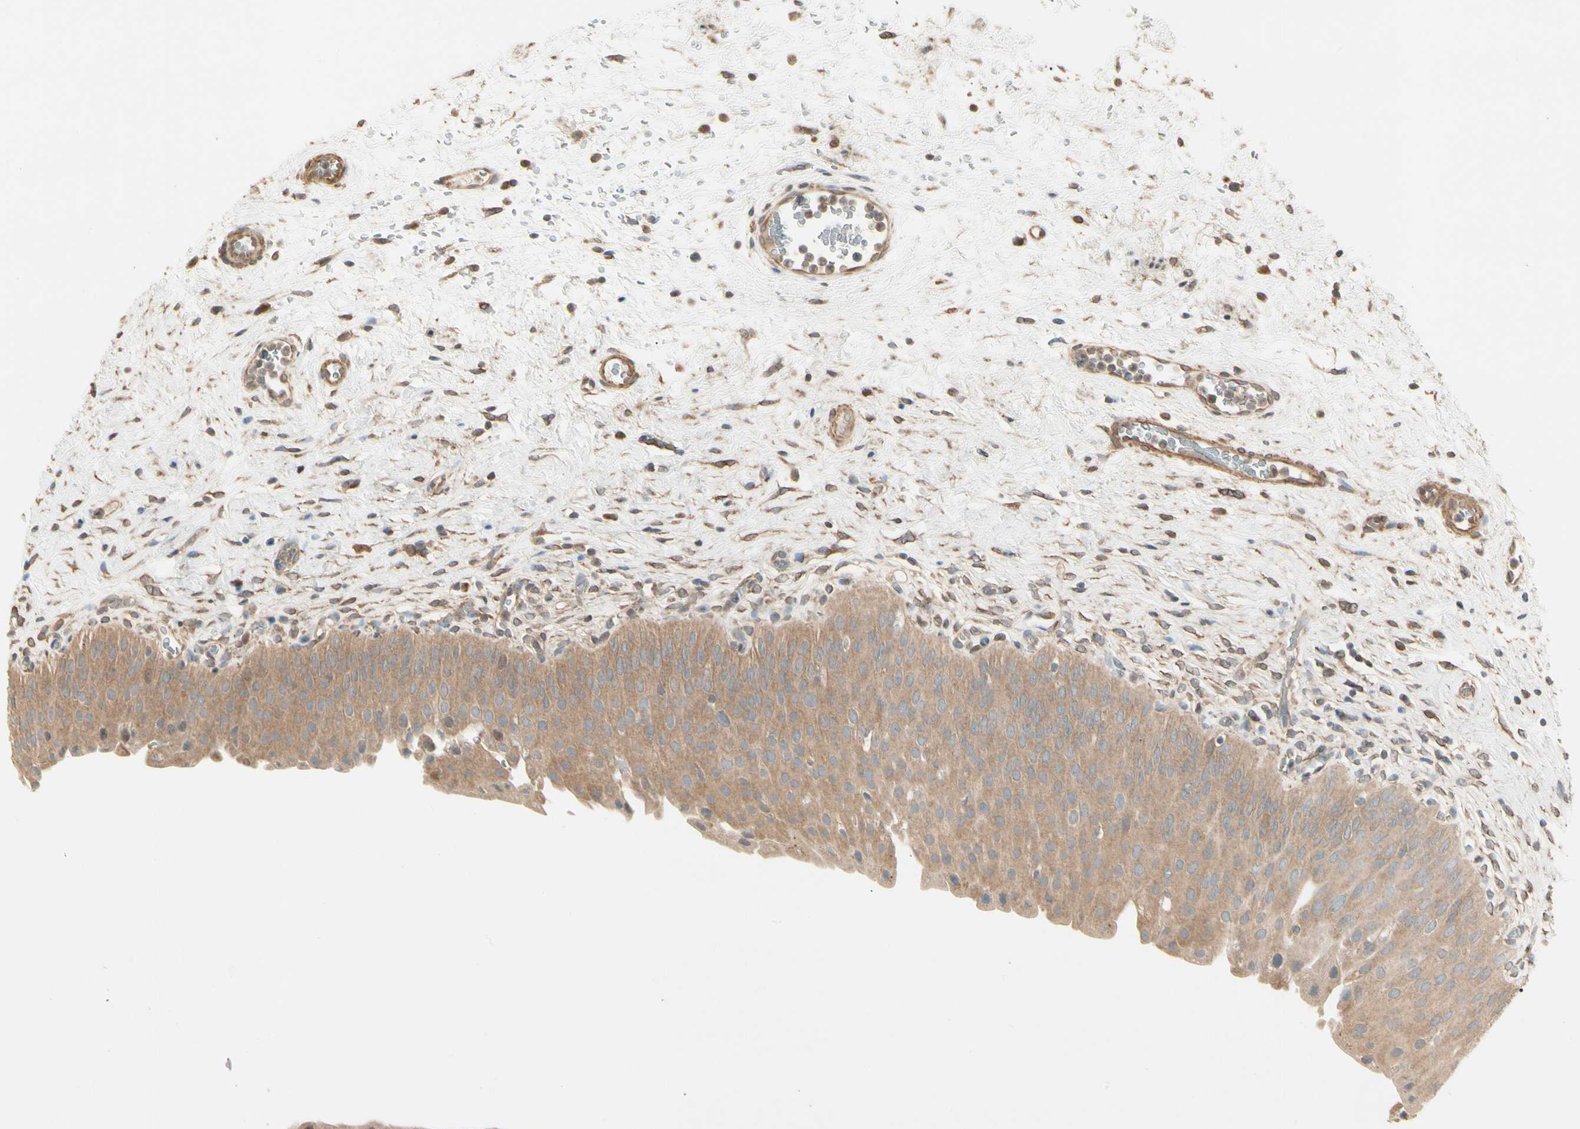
{"staining": {"intensity": "moderate", "quantity": ">75%", "location": "cytoplasmic/membranous"}, "tissue": "urinary bladder", "cell_type": "Urothelial cells", "image_type": "normal", "snomed": [{"axis": "morphology", "description": "Normal tissue, NOS"}, {"axis": "morphology", "description": "Urothelial carcinoma, High grade"}, {"axis": "topography", "description": "Urinary bladder"}], "caption": "The histopathology image demonstrates a brown stain indicating the presence of a protein in the cytoplasmic/membranous of urothelial cells in urinary bladder. Immunohistochemistry stains the protein of interest in brown and the nuclei are stained blue.", "gene": "IRAG1", "patient": {"sex": "male", "age": 46}}